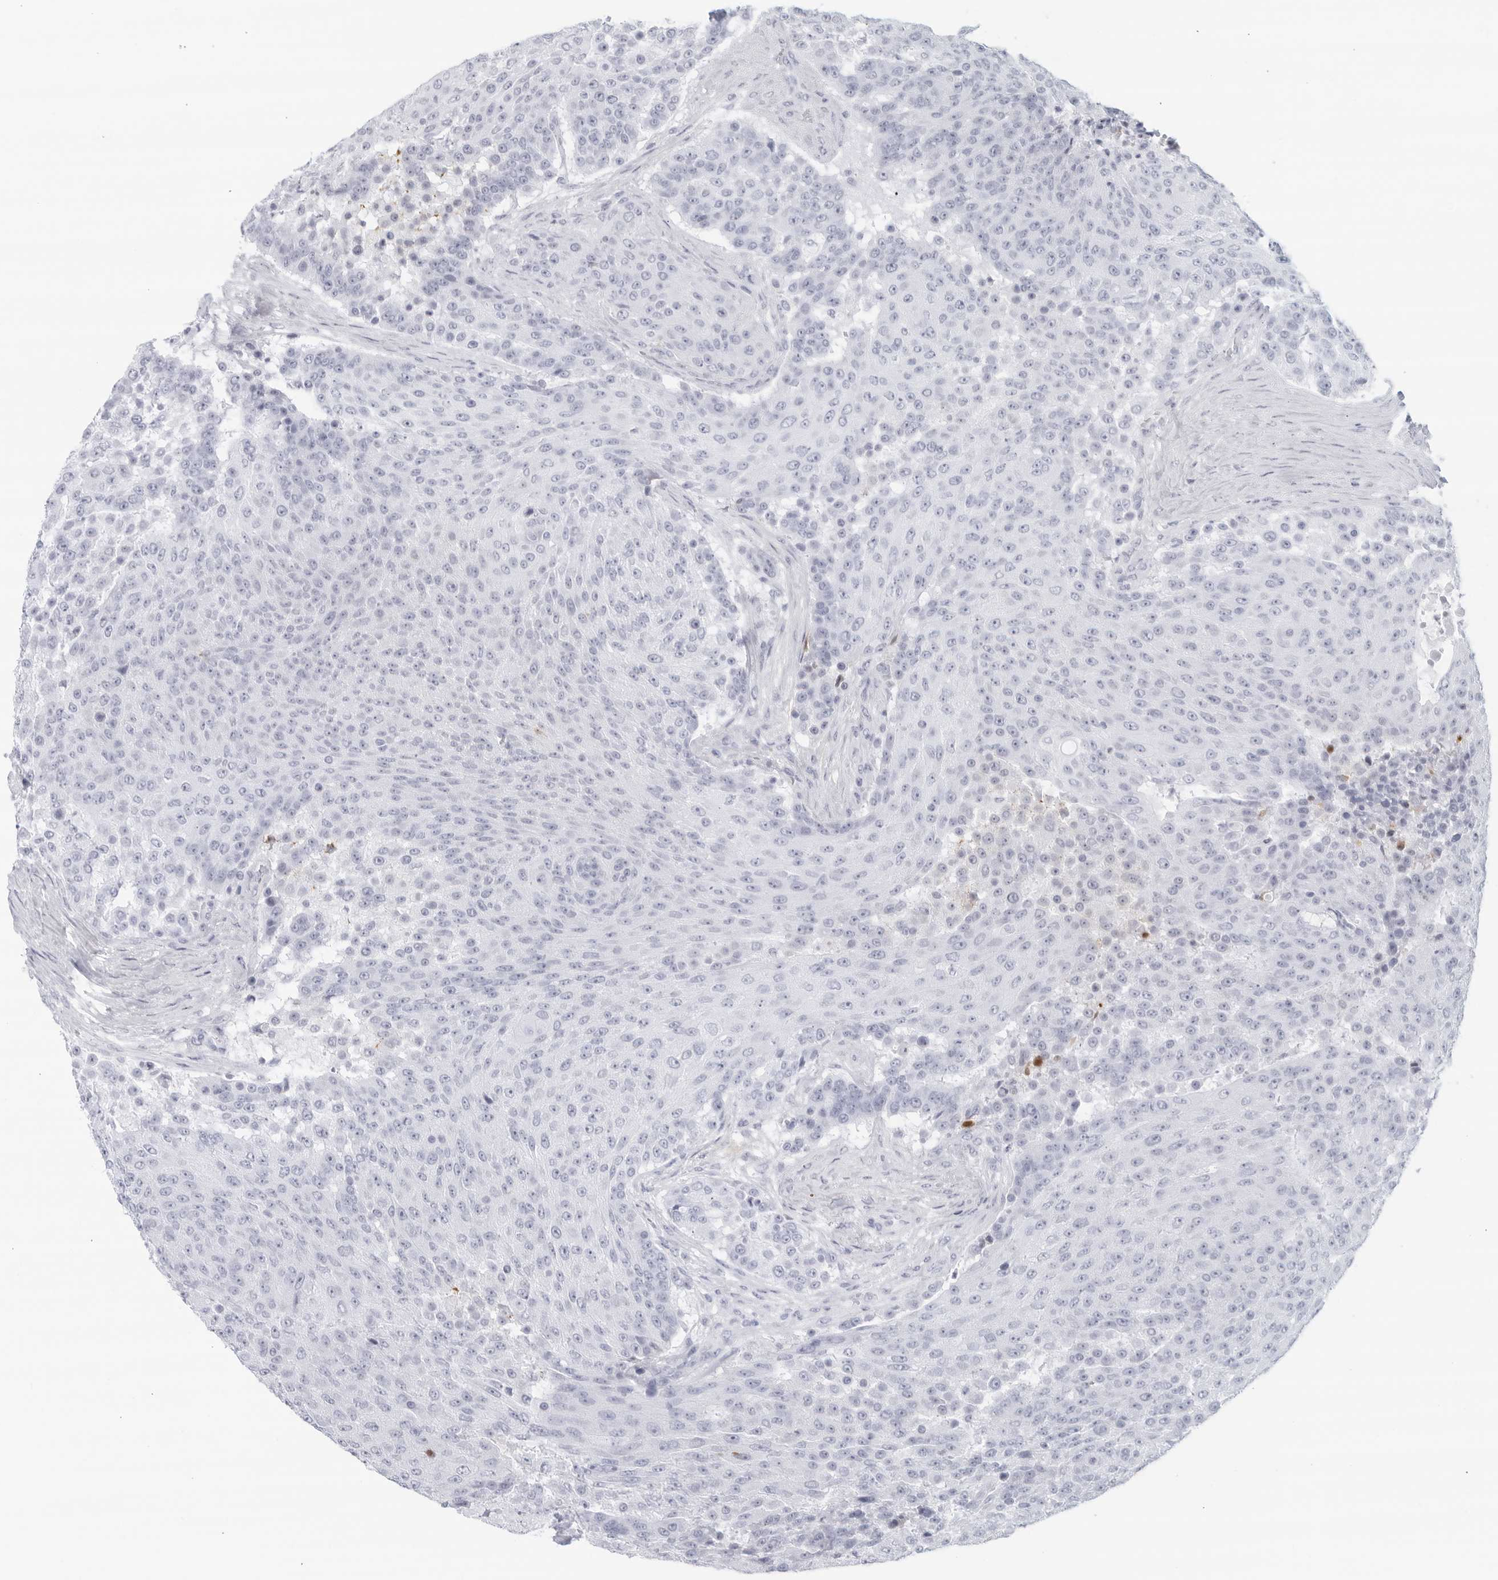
{"staining": {"intensity": "negative", "quantity": "none", "location": "none"}, "tissue": "urothelial cancer", "cell_type": "Tumor cells", "image_type": "cancer", "snomed": [{"axis": "morphology", "description": "Urothelial carcinoma, High grade"}, {"axis": "topography", "description": "Urinary bladder"}], "caption": "Photomicrograph shows no significant protein positivity in tumor cells of urothelial carcinoma (high-grade).", "gene": "FGG", "patient": {"sex": "female", "age": 63}}